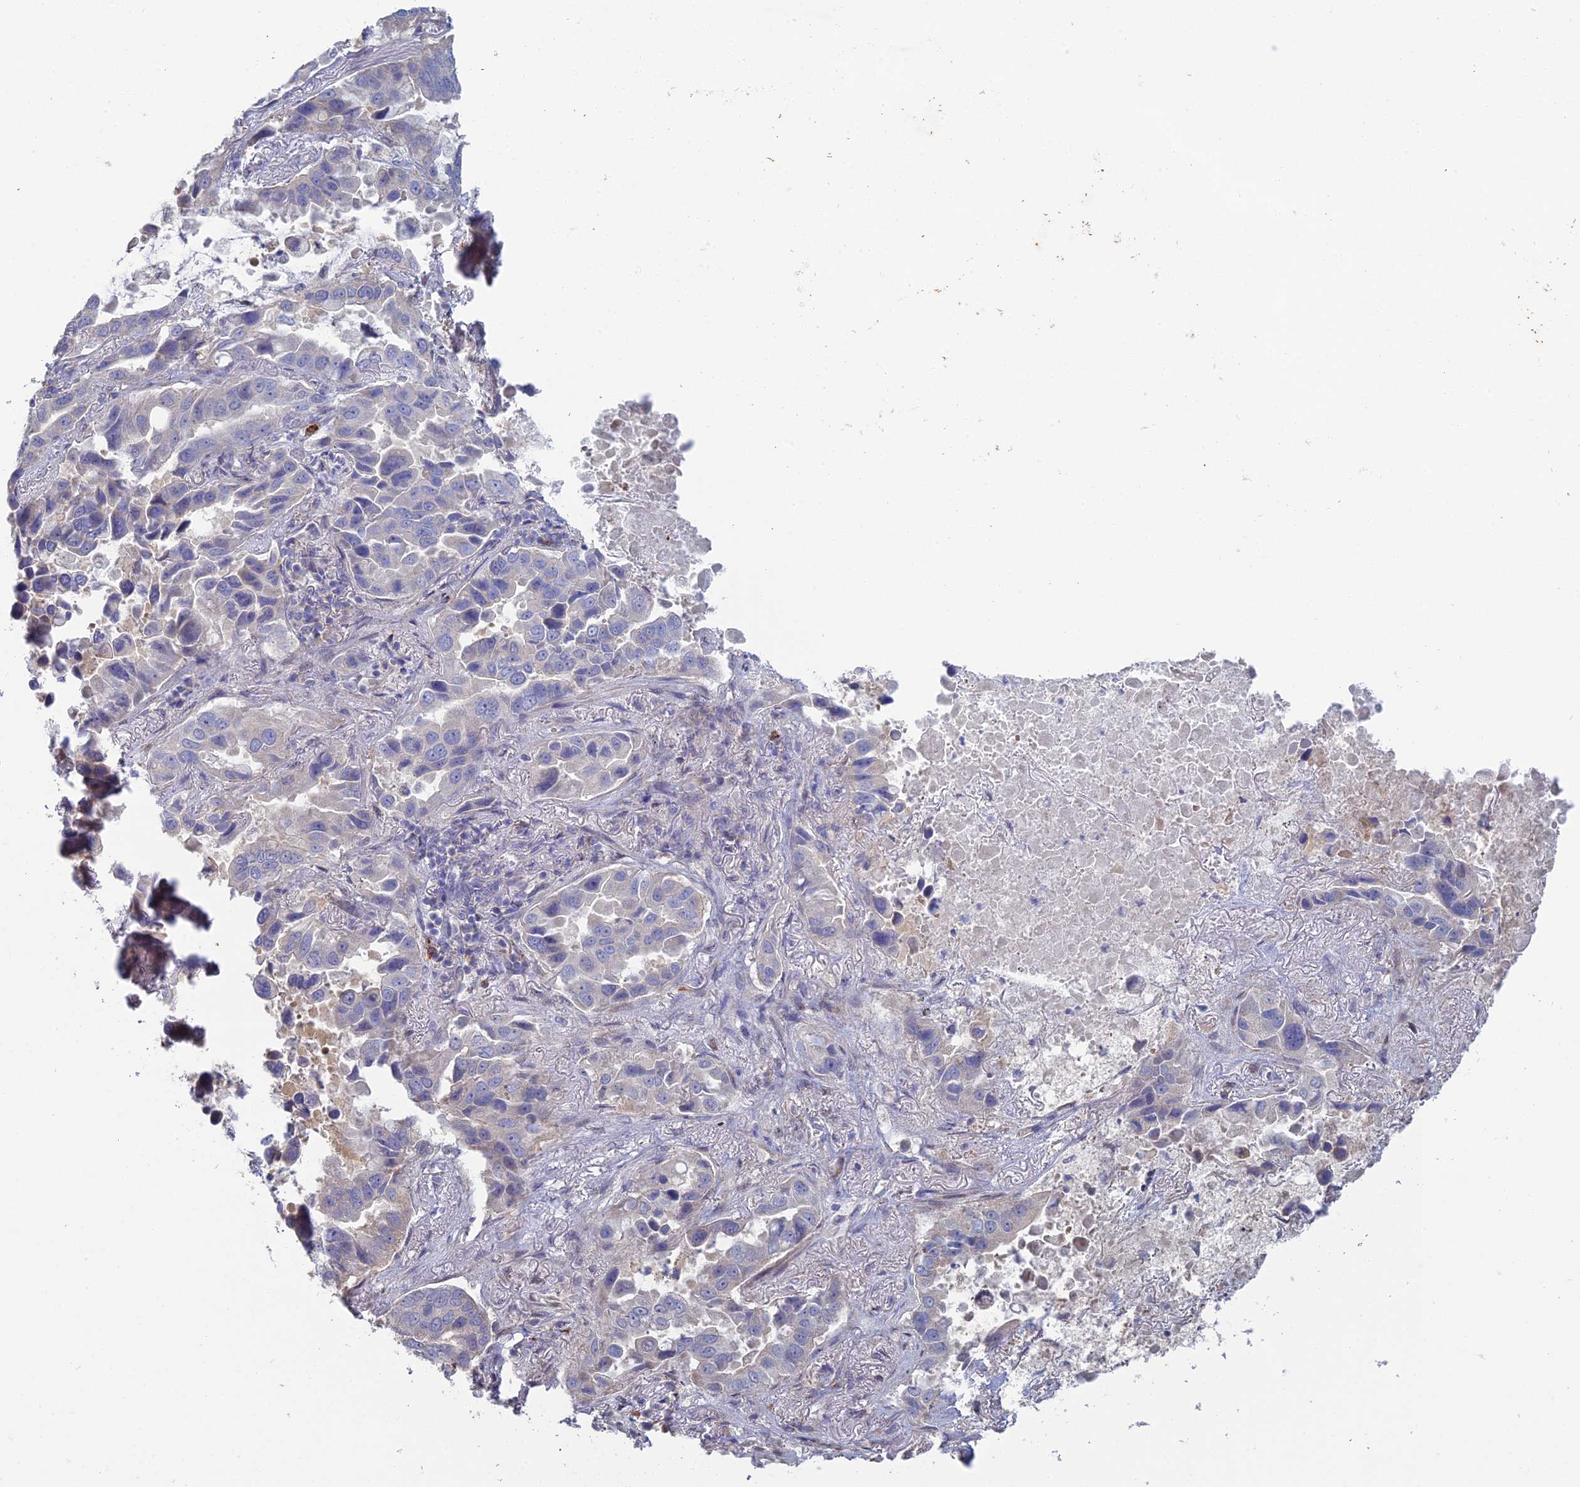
{"staining": {"intensity": "negative", "quantity": "none", "location": "none"}, "tissue": "lung cancer", "cell_type": "Tumor cells", "image_type": "cancer", "snomed": [{"axis": "morphology", "description": "Adenocarcinoma, NOS"}, {"axis": "topography", "description": "Lung"}], "caption": "Human adenocarcinoma (lung) stained for a protein using immunohistochemistry (IHC) shows no staining in tumor cells.", "gene": "ARL16", "patient": {"sex": "male", "age": 64}}